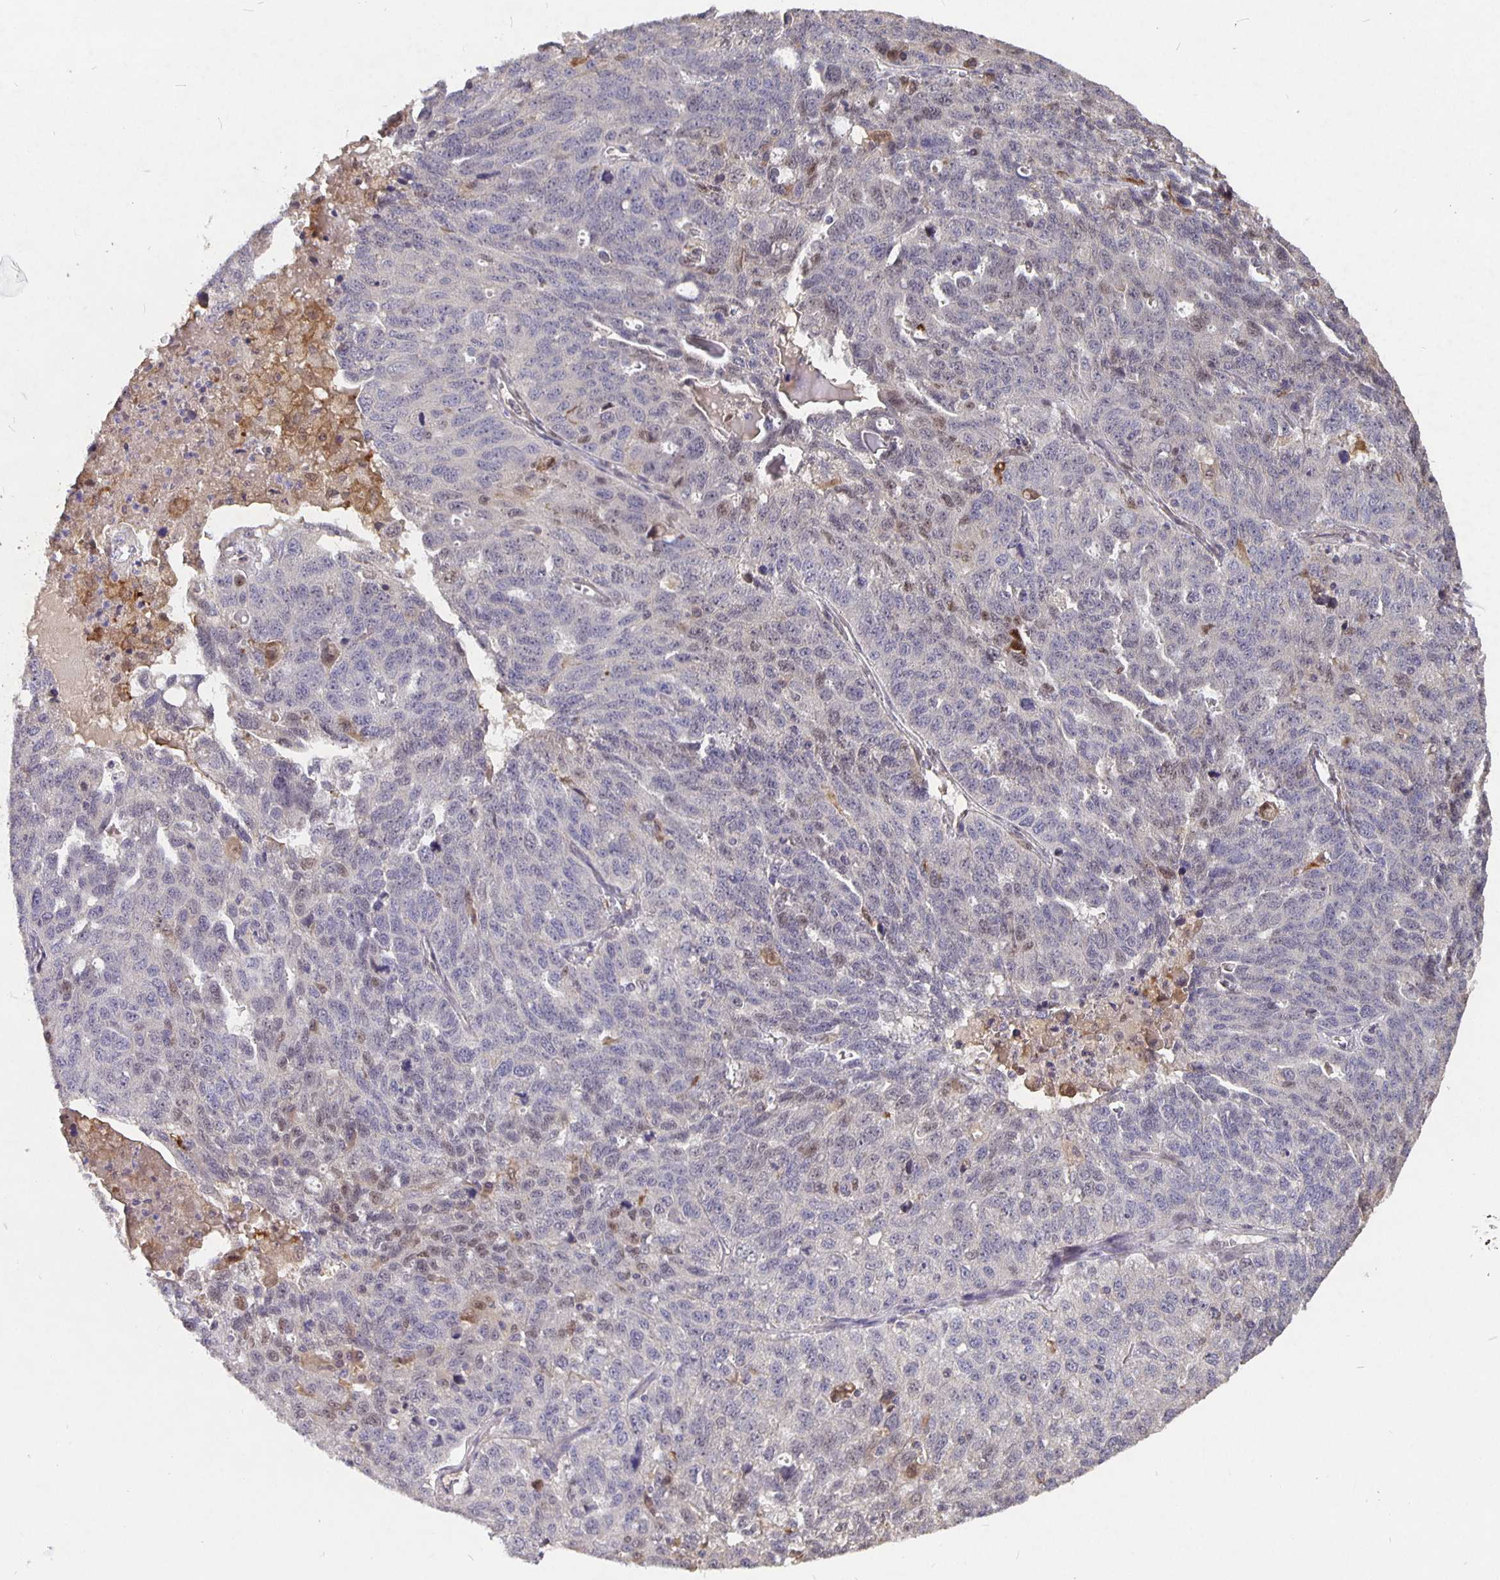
{"staining": {"intensity": "negative", "quantity": "none", "location": "none"}, "tissue": "ovarian cancer", "cell_type": "Tumor cells", "image_type": "cancer", "snomed": [{"axis": "morphology", "description": "Cystadenocarcinoma, serous, NOS"}, {"axis": "topography", "description": "Ovary"}], "caption": "A high-resolution histopathology image shows immunohistochemistry staining of ovarian serous cystadenocarcinoma, which displays no significant expression in tumor cells.", "gene": "NOG", "patient": {"sex": "female", "age": 71}}